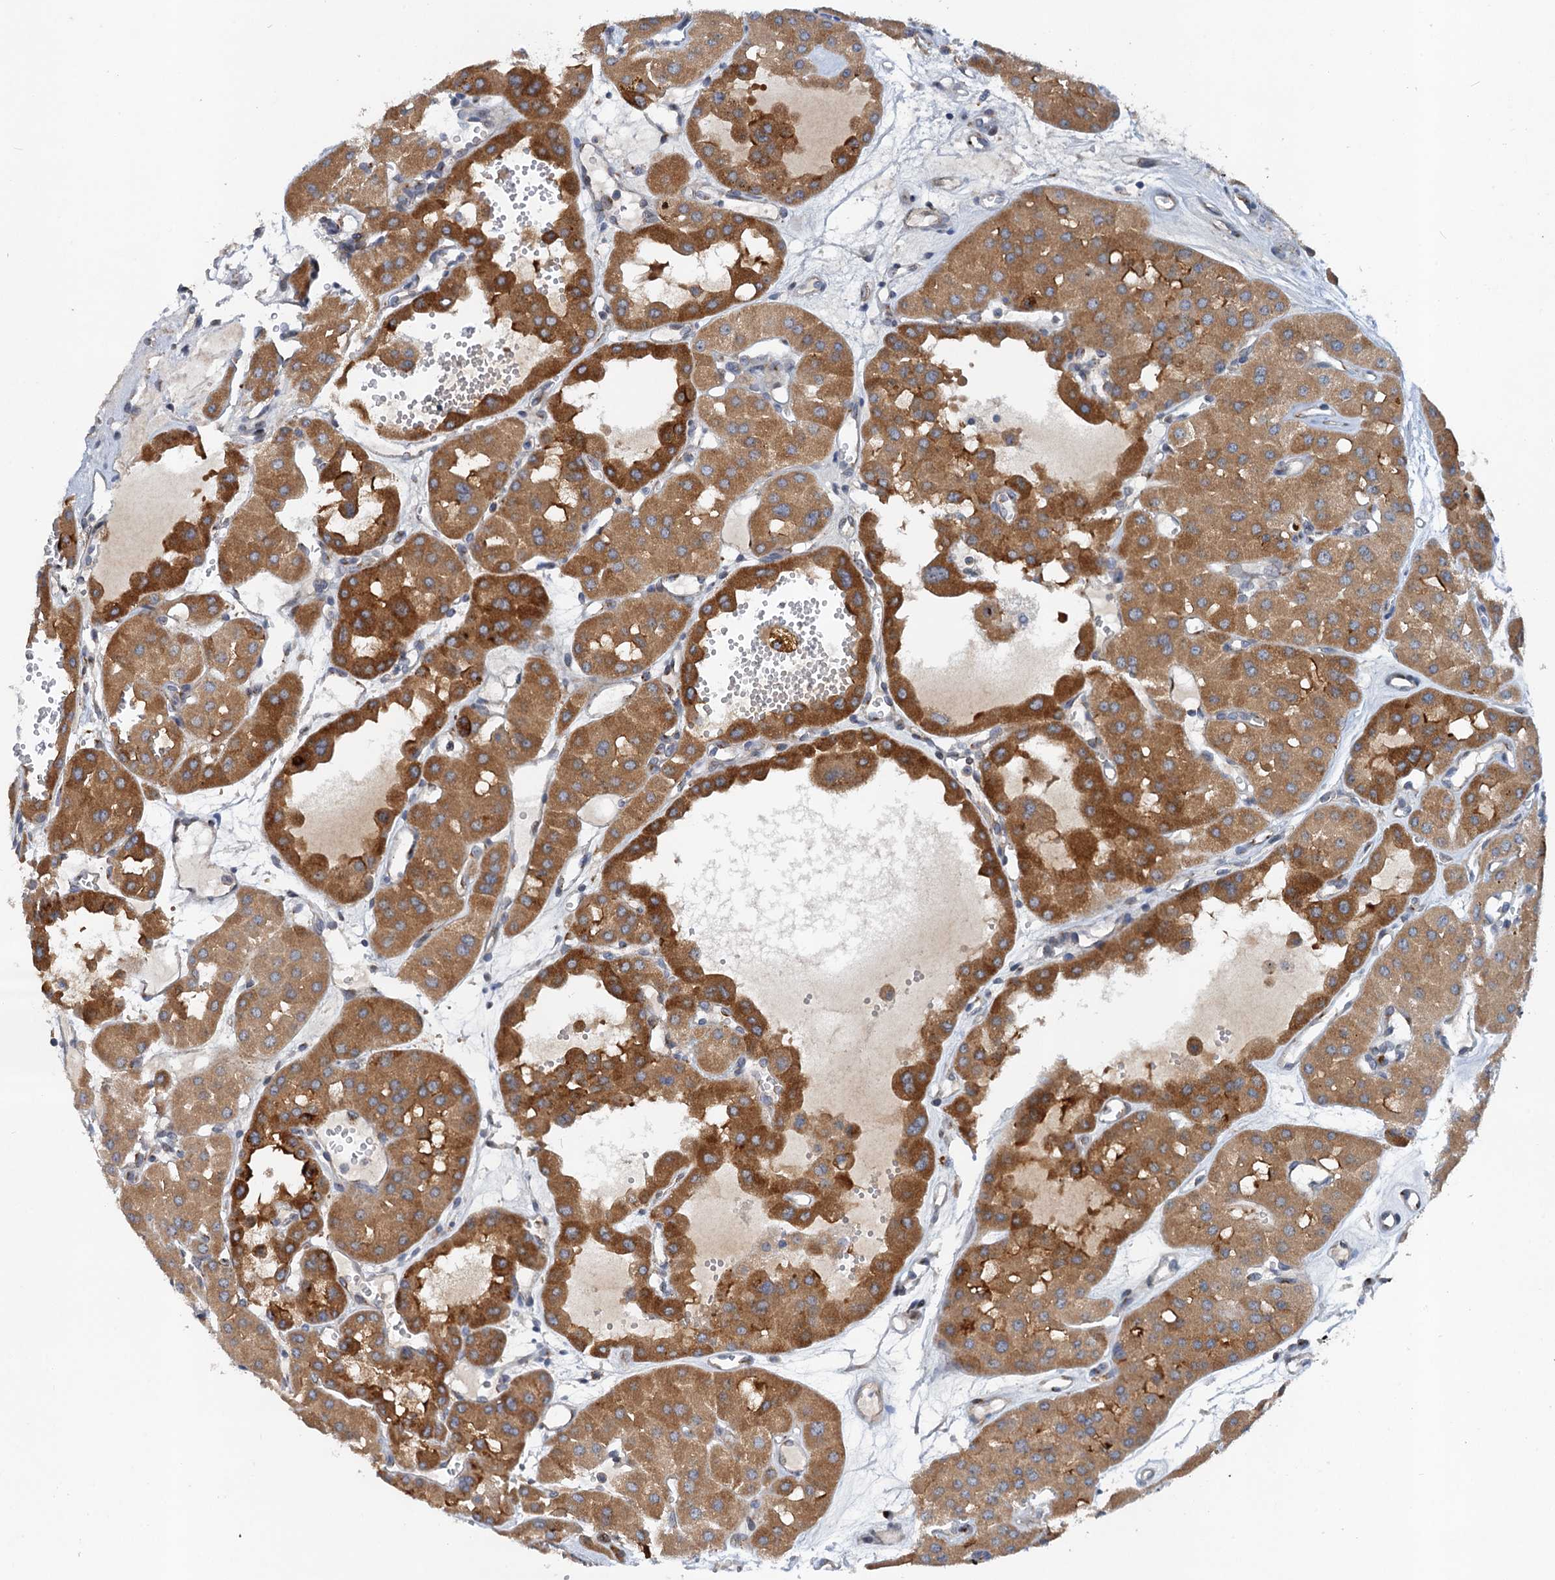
{"staining": {"intensity": "moderate", "quantity": ">75%", "location": "cytoplasmic/membranous"}, "tissue": "renal cancer", "cell_type": "Tumor cells", "image_type": "cancer", "snomed": [{"axis": "morphology", "description": "Carcinoma, NOS"}, {"axis": "topography", "description": "Kidney"}], "caption": "Immunohistochemical staining of carcinoma (renal) exhibits medium levels of moderate cytoplasmic/membranous staining in approximately >75% of tumor cells. (Brightfield microscopy of DAB IHC at high magnification).", "gene": "NBEA", "patient": {"sex": "female", "age": 75}}